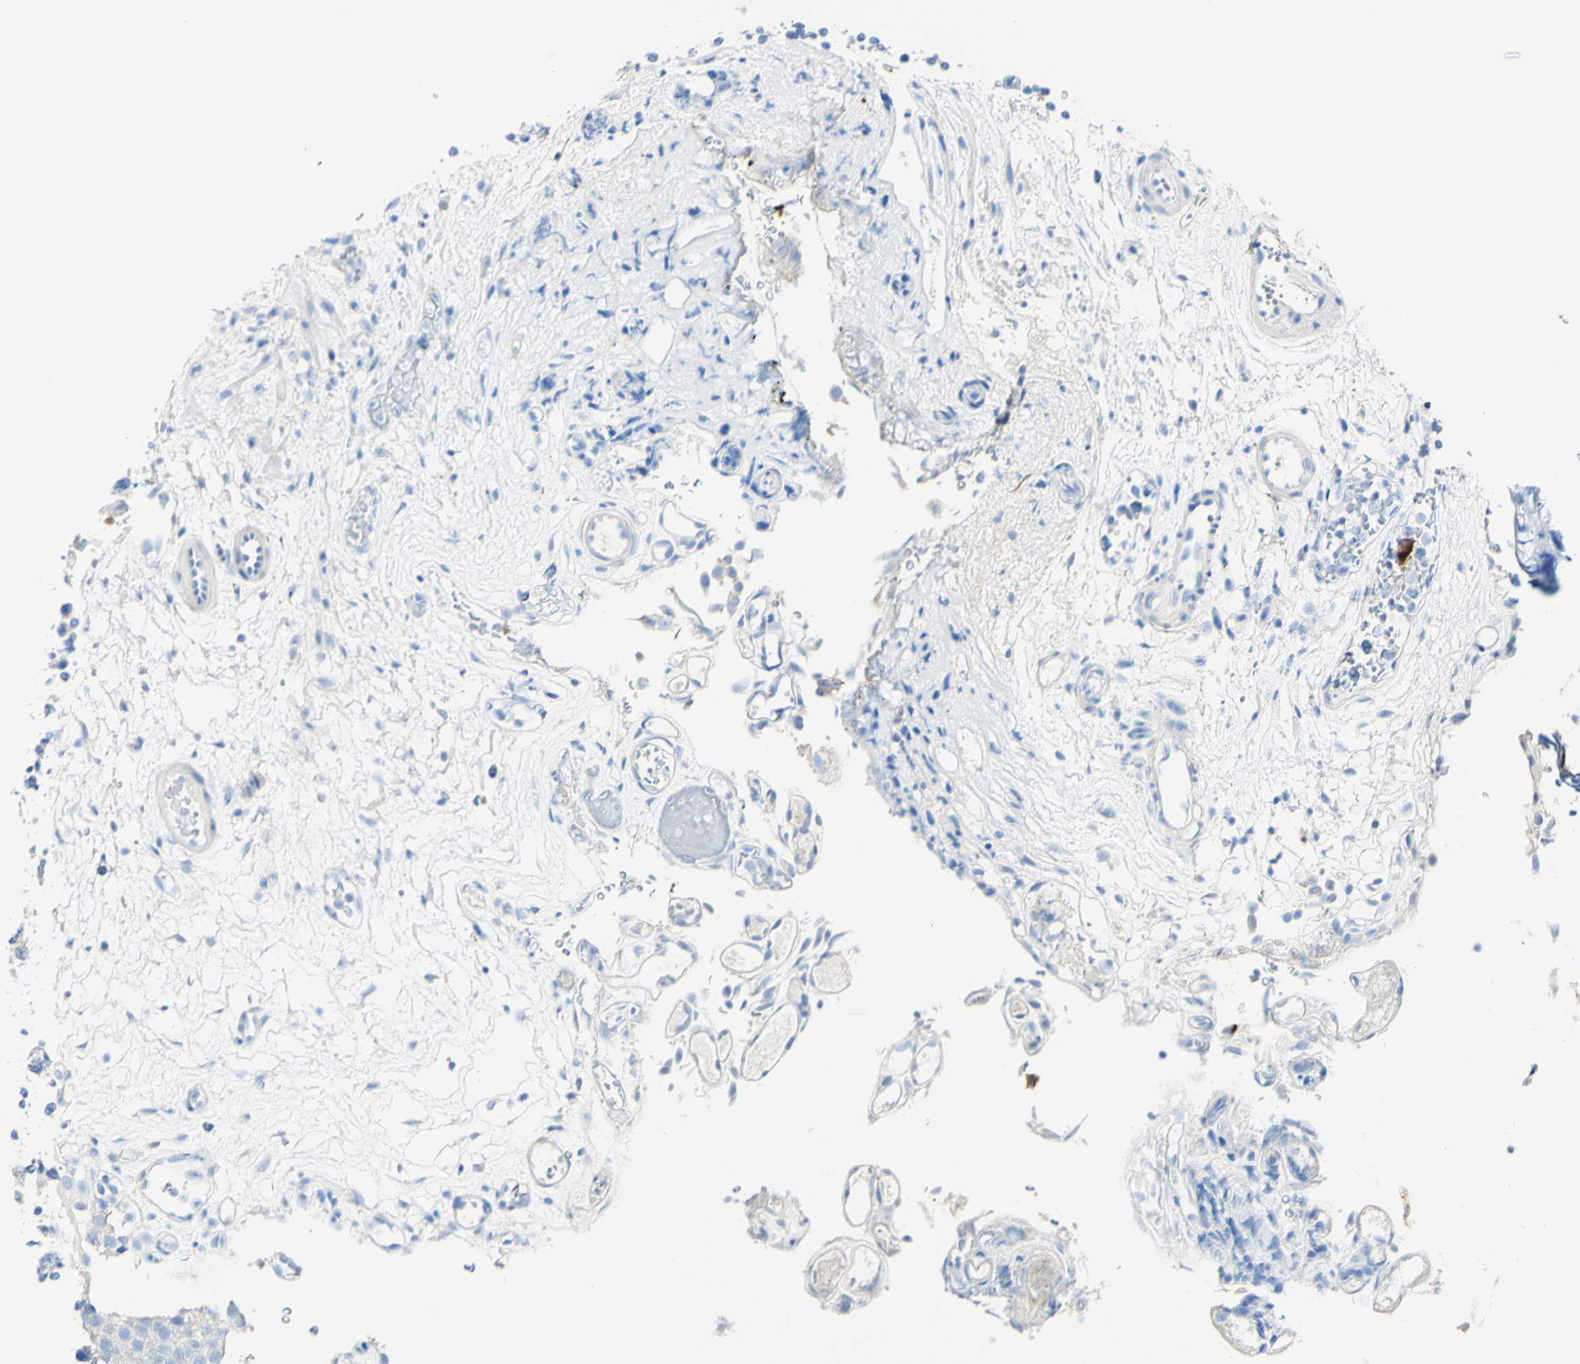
{"staining": {"intensity": "negative", "quantity": "none", "location": "none"}, "tissue": "urothelial cancer", "cell_type": "Tumor cells", "image_type": "cancer", "snomed": [{"axis": "morphology", "description": "Urothelial carcinoma, Low grade"}, {"axis": "topography", "description": "Urinary bladder"}], "caption": "Histopathology image shows no protein expression in tumor cells of urothelial carcinoma (low-grade) tissue.", "gene": "PIGR", "patient": {"sex": "male", "age": 78}}